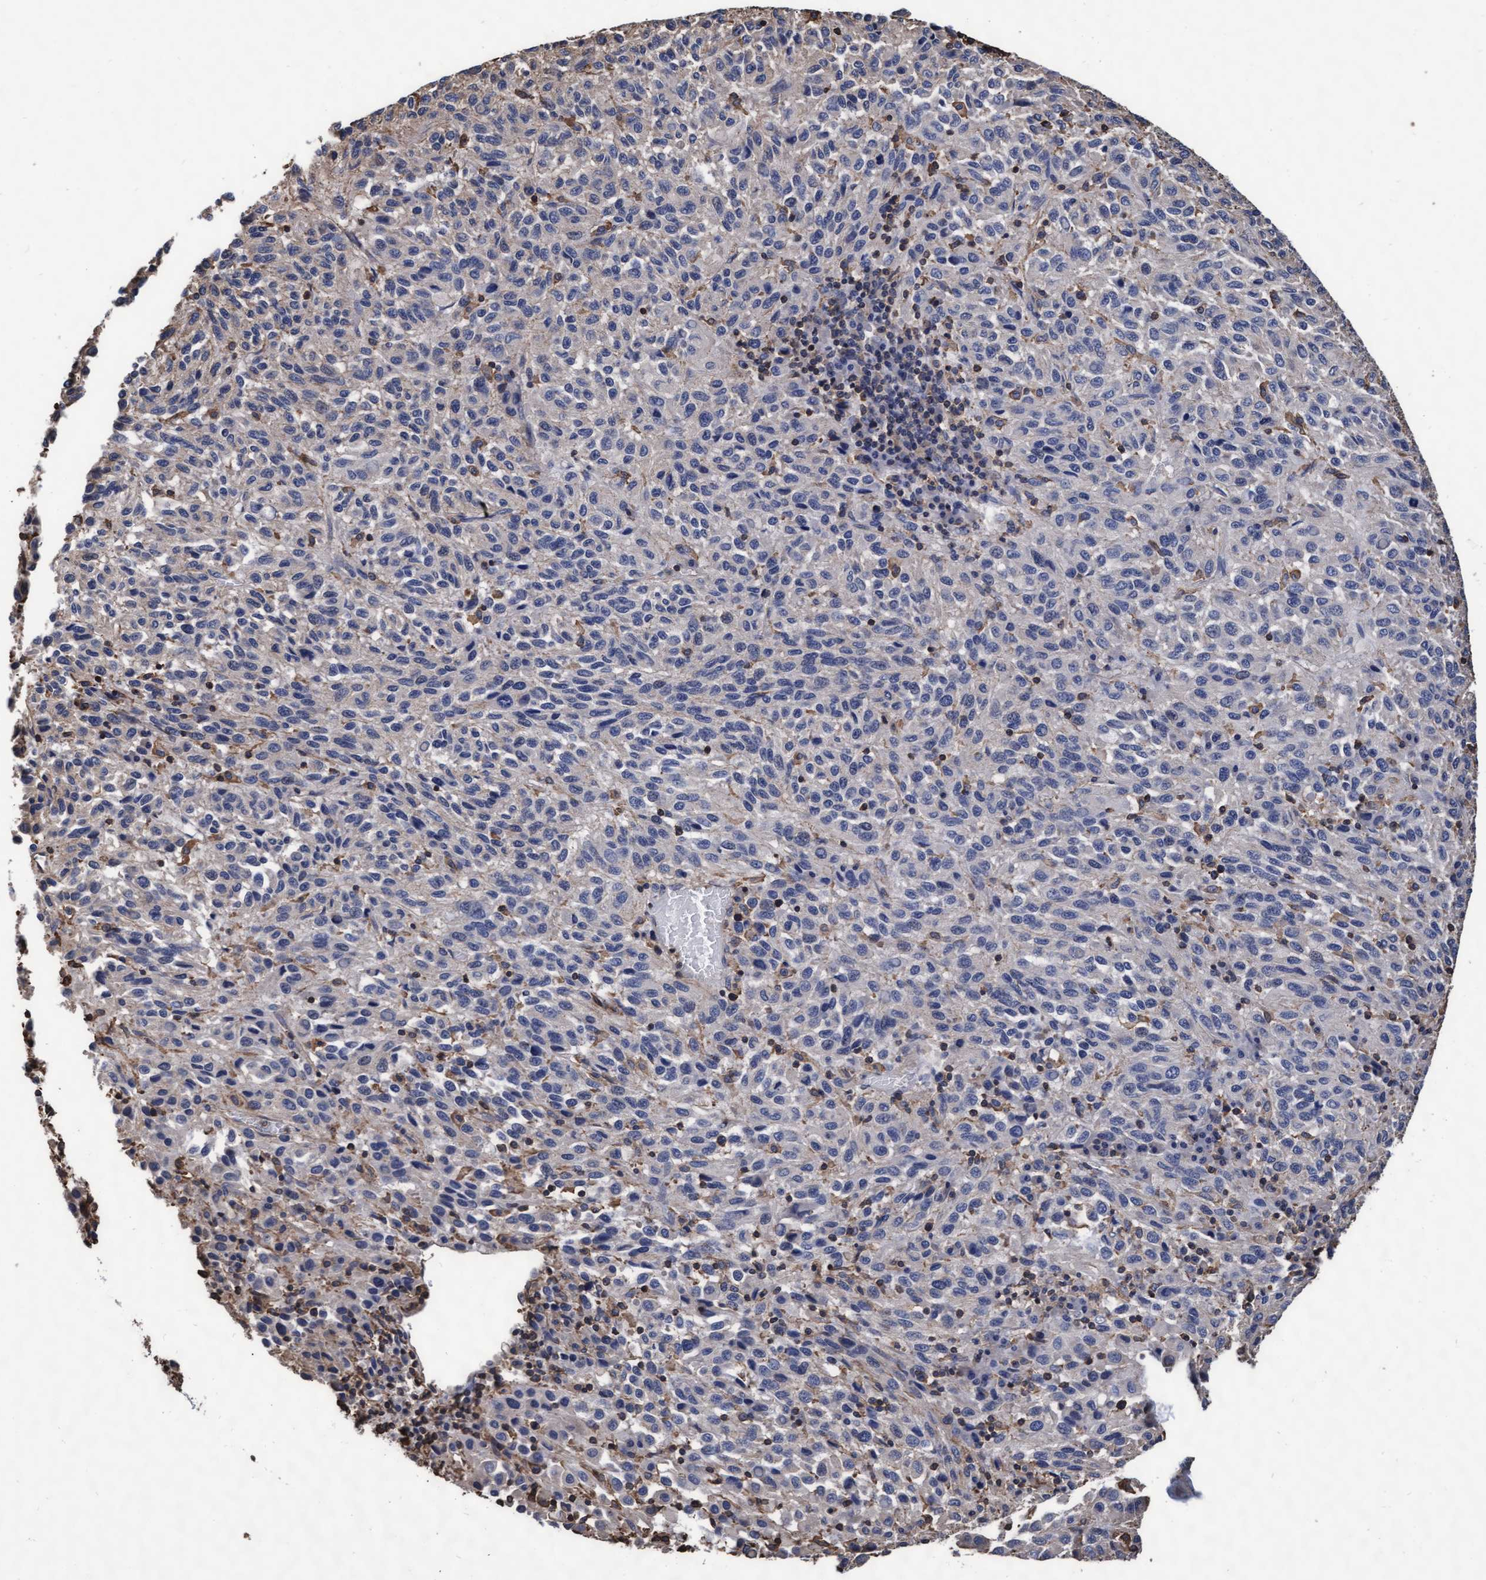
{"staining": {"intensity": "negative", "quantity": "none", "location": "none"}, "tissue": "melanoma", "cell_type": "Tumor cells", "image_type": "cancer", "snomed": [{"axis": "morphology", "description": "Malignant melanoma, Metastatic site"}, {"axis": "topography", "description": "Lung"}], "caption": "Histopathology image shows no significant protein expression in tumor cells of melanoma. (DAB immunohistochemistry with hematoxylin counter stain).", "gene": "GRHPR", "patient": {"sex": "male", "age": 64}}